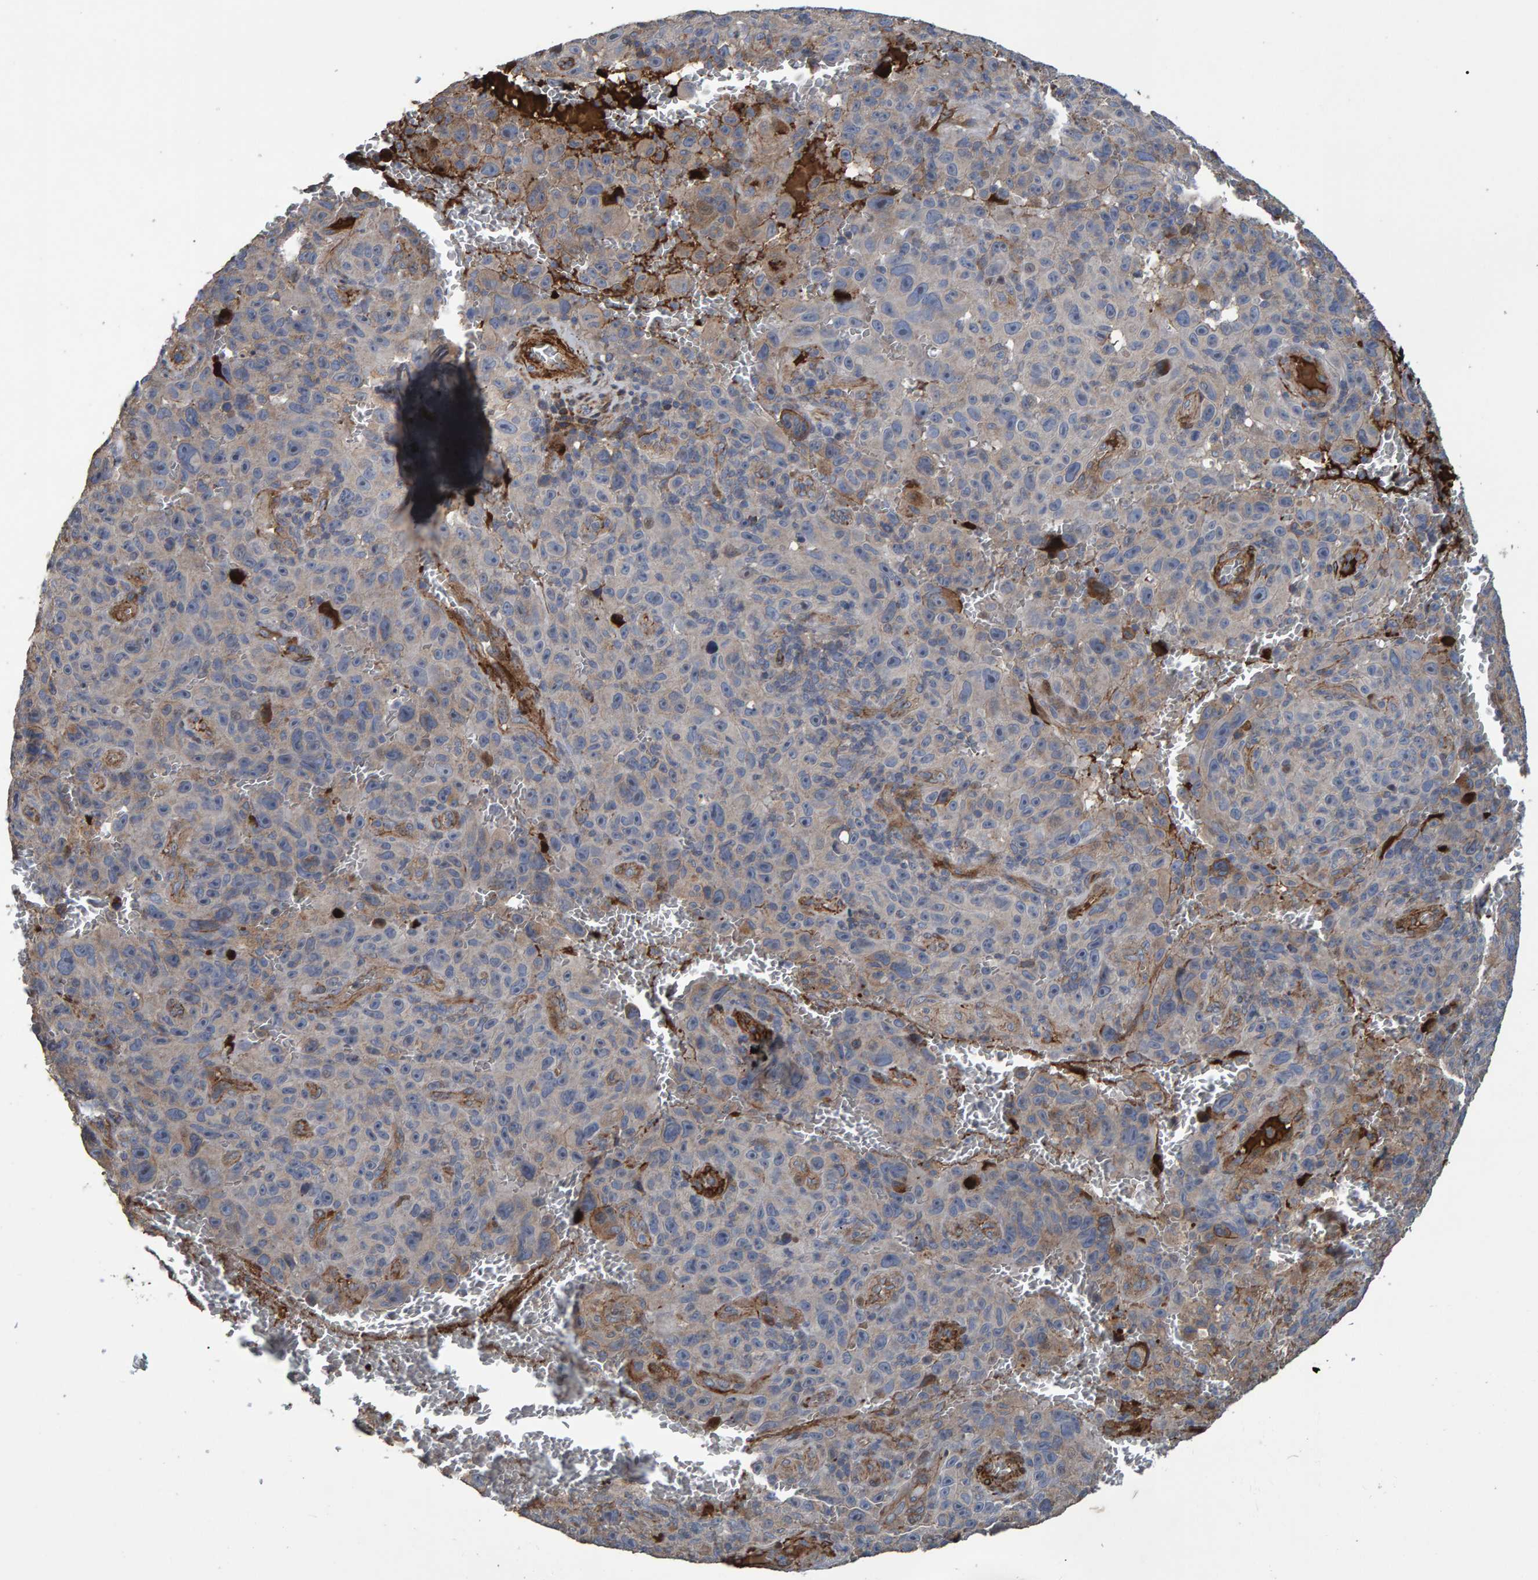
{"staining": {"intensity": "negative", "quantity": "none", "location": "none"}, "tissue": "melanoma", "cell_type": "Tumor cells", "image_type": "cancer", "snomed": [{"axis": "morphology", "description": "Malignant melanoma, NOS"}, {"axis": "topography", "description": "Skin"}], "caption": "The image demonstrates no significant expression in tumor cells of malignant melanoma.", "gene": "SLIT2", "patient": {"sex": "female", "age": 82}}